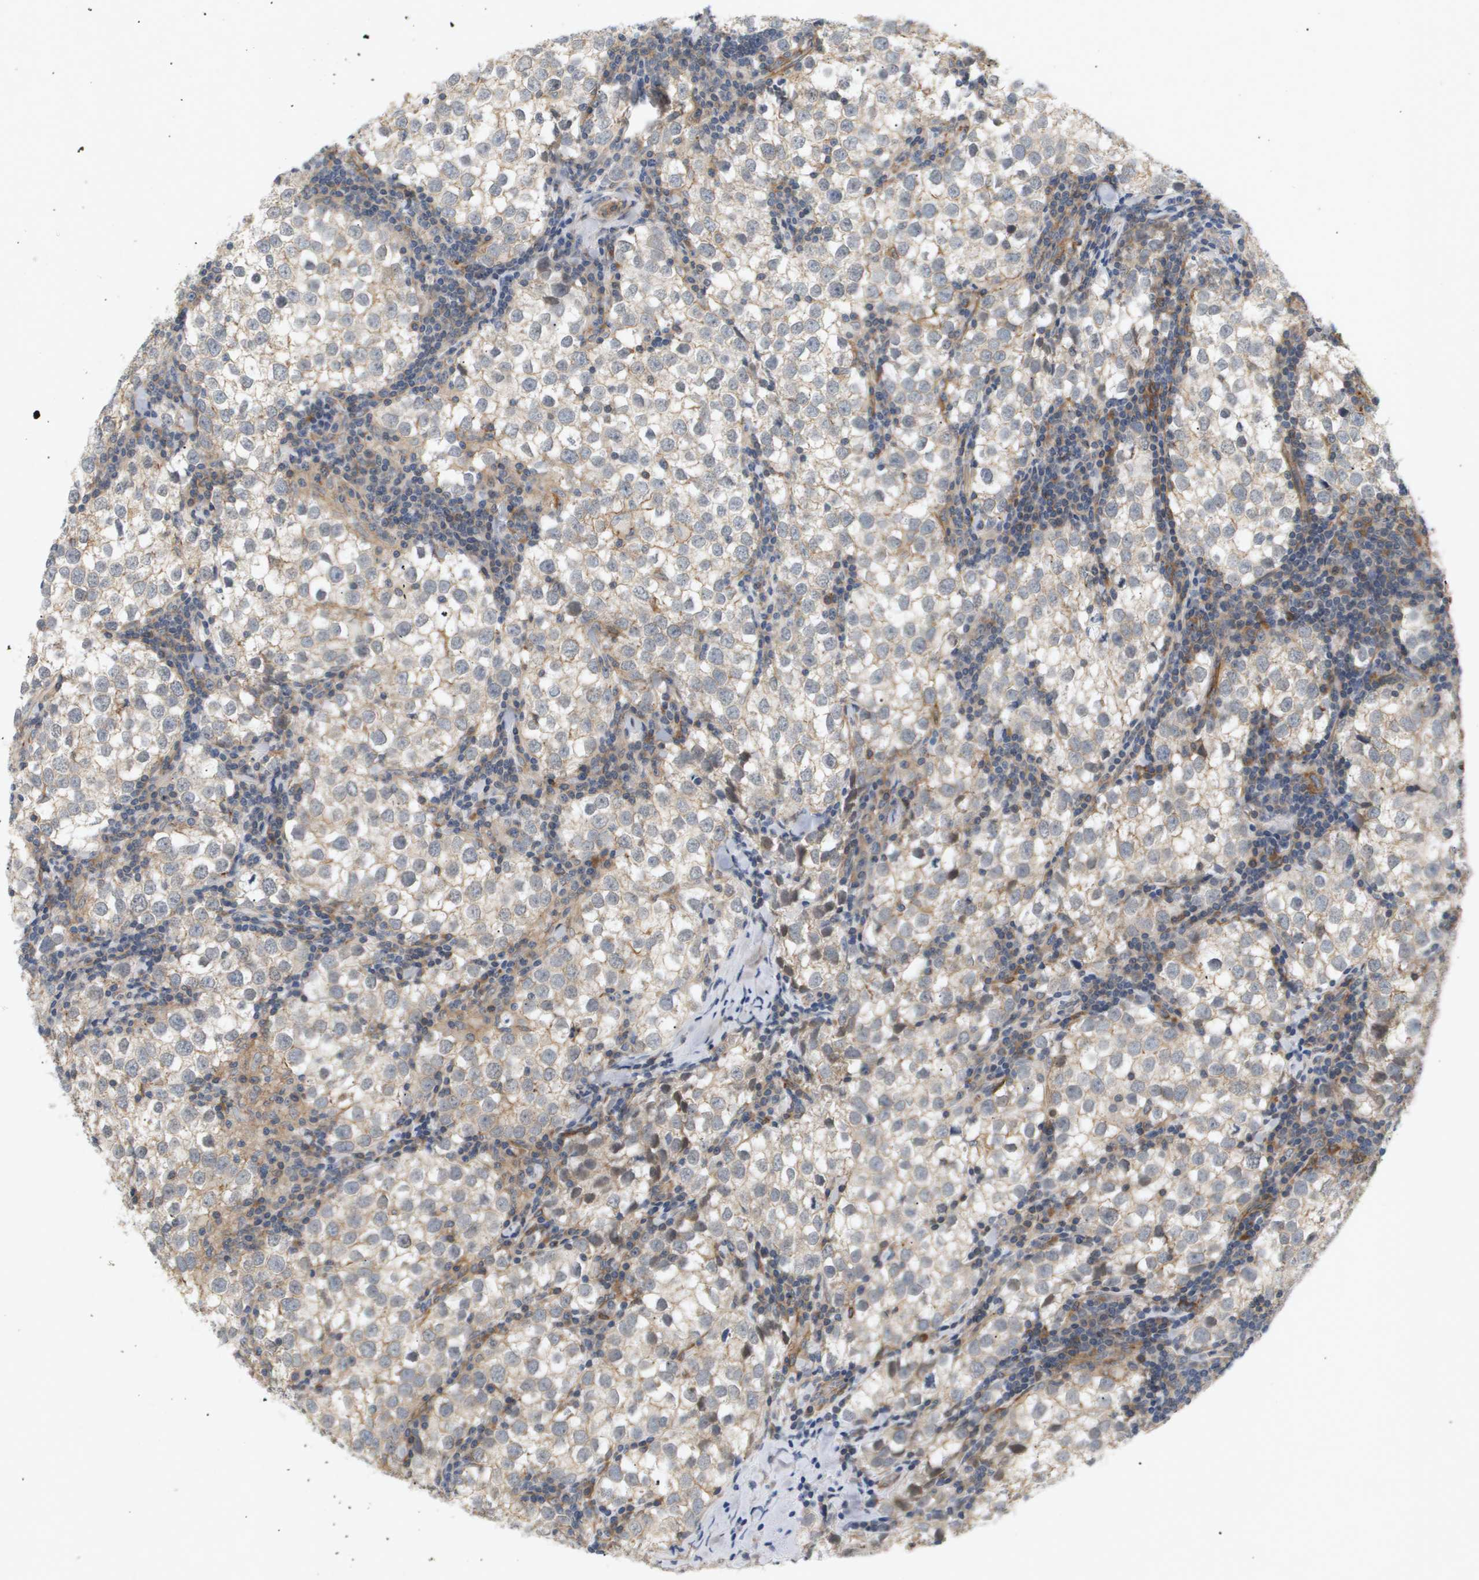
{"staining": {"intensity": "weak", "quantity": ">75%", "location": "cytoplasmic/membranous"}, "tissue": "testis cancer", "cell_type": "Tumor cells", "image_type": "cancer", "snomed": [{"axis": "morphology", "description": "Seminoma, NOS"}, {"axis": "morphology", "description": "Carcinoma, Embryonal, NOS"}, {"axis": "topography", "description": "Testis"}], "caption": "Protein analysis of testis cancer tissue exhibits weak cytoplasmic/membranous staining in approximately >75% of tumor cells.", "gene": "CORO2B", "patient": {"sex": "male", "age": 36}}